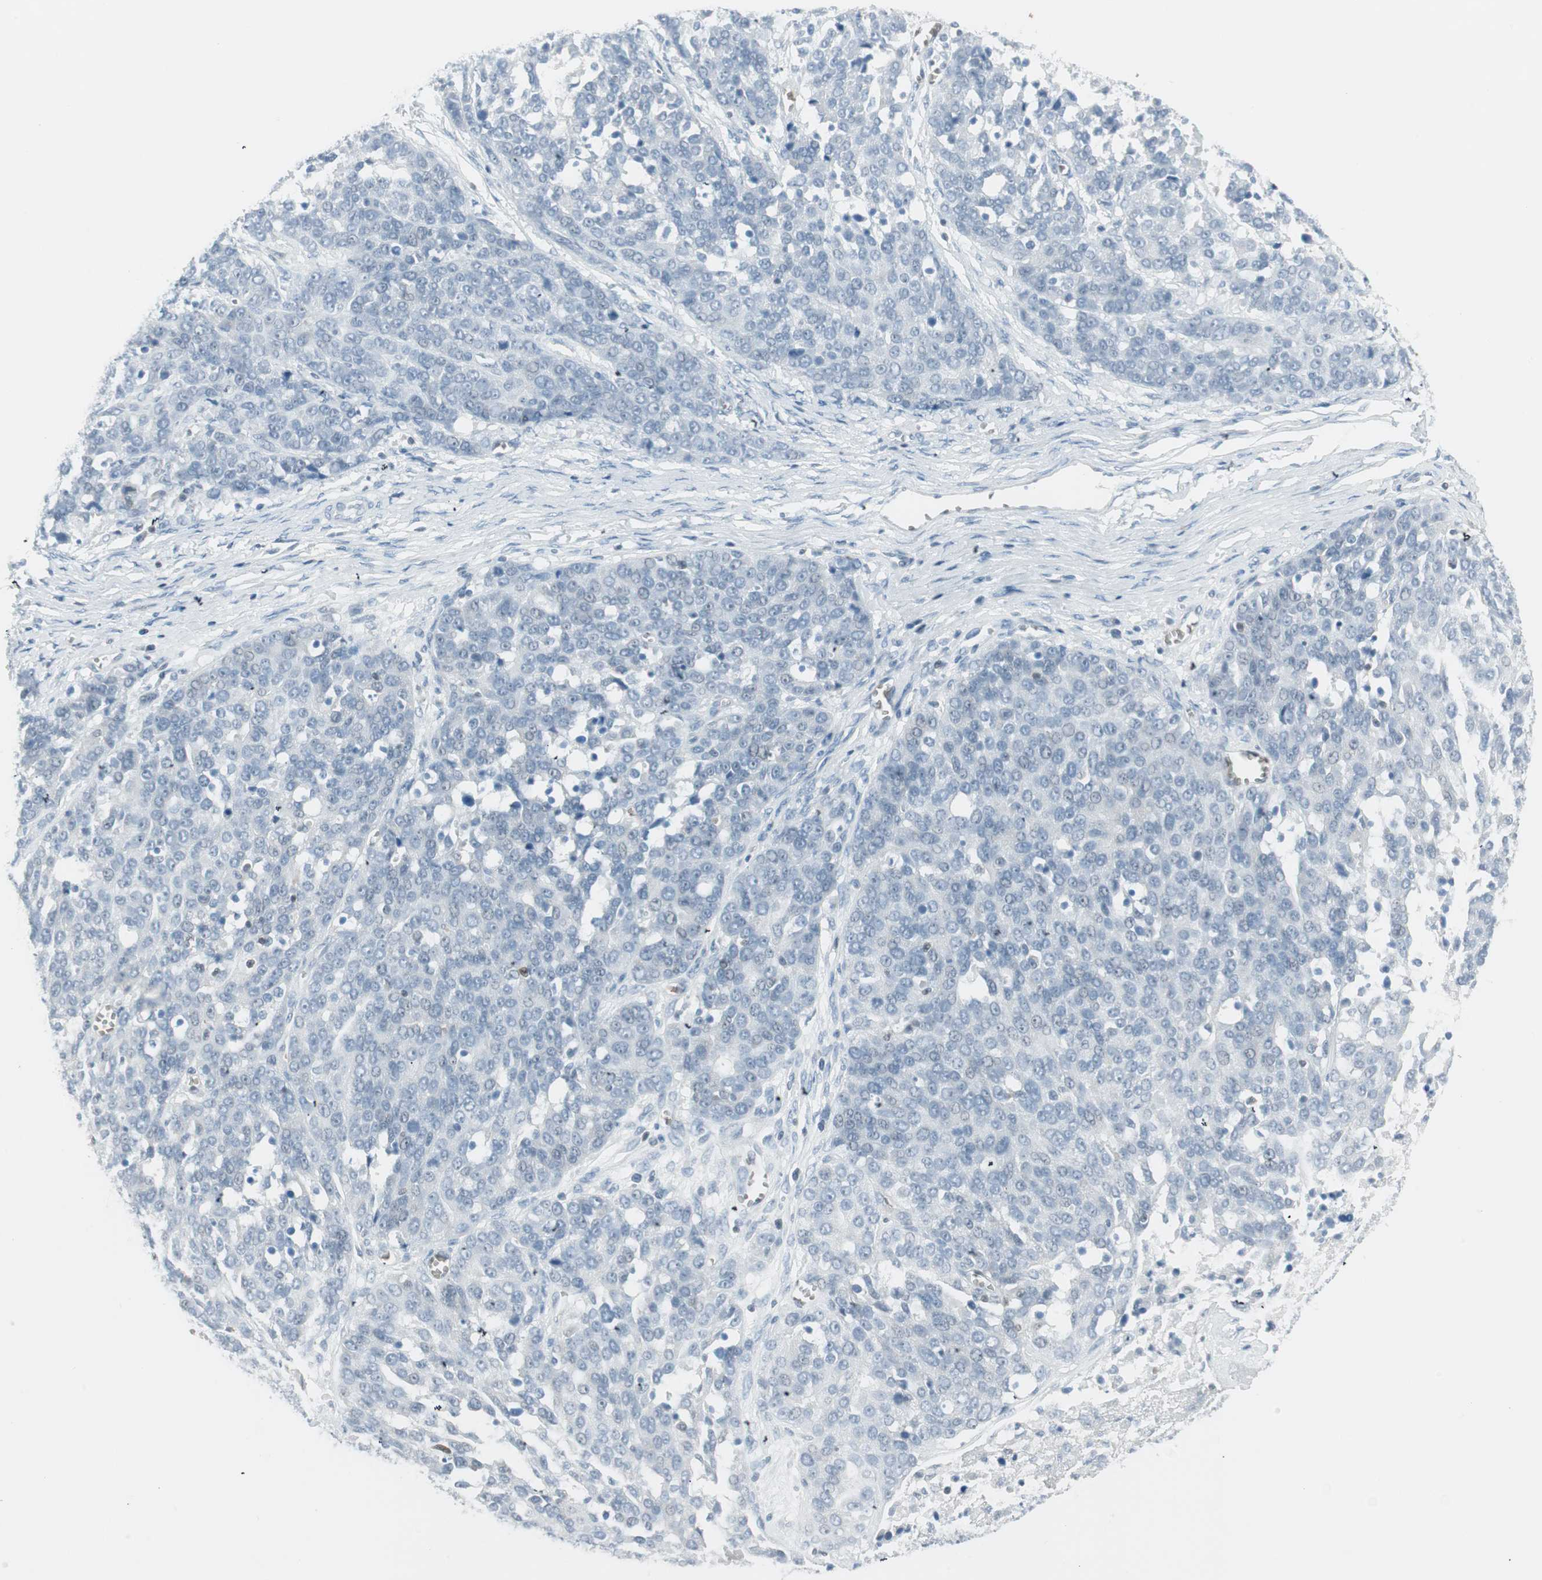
{"staining": {"intensity": "negative", "quantity": "none", "location": "none"}, "tissue": "ovarian cancer", "cell_type": "Tumor cells", "image_type": "cancer", "snomed": [{"axis": "morphology", "description": "Cystadenocarcinoma, serous, NOS"}, {"axis": "topography", "description": "Ovary"}], "caption": "Human serous cystadenocarcinoma (ovarian) stained for a protein using immunohistochemistry (IHC) reveals no positivity in tumor cells.", "gene": "MAP4K1", "patient": {"sex": "female", "age": 44}}